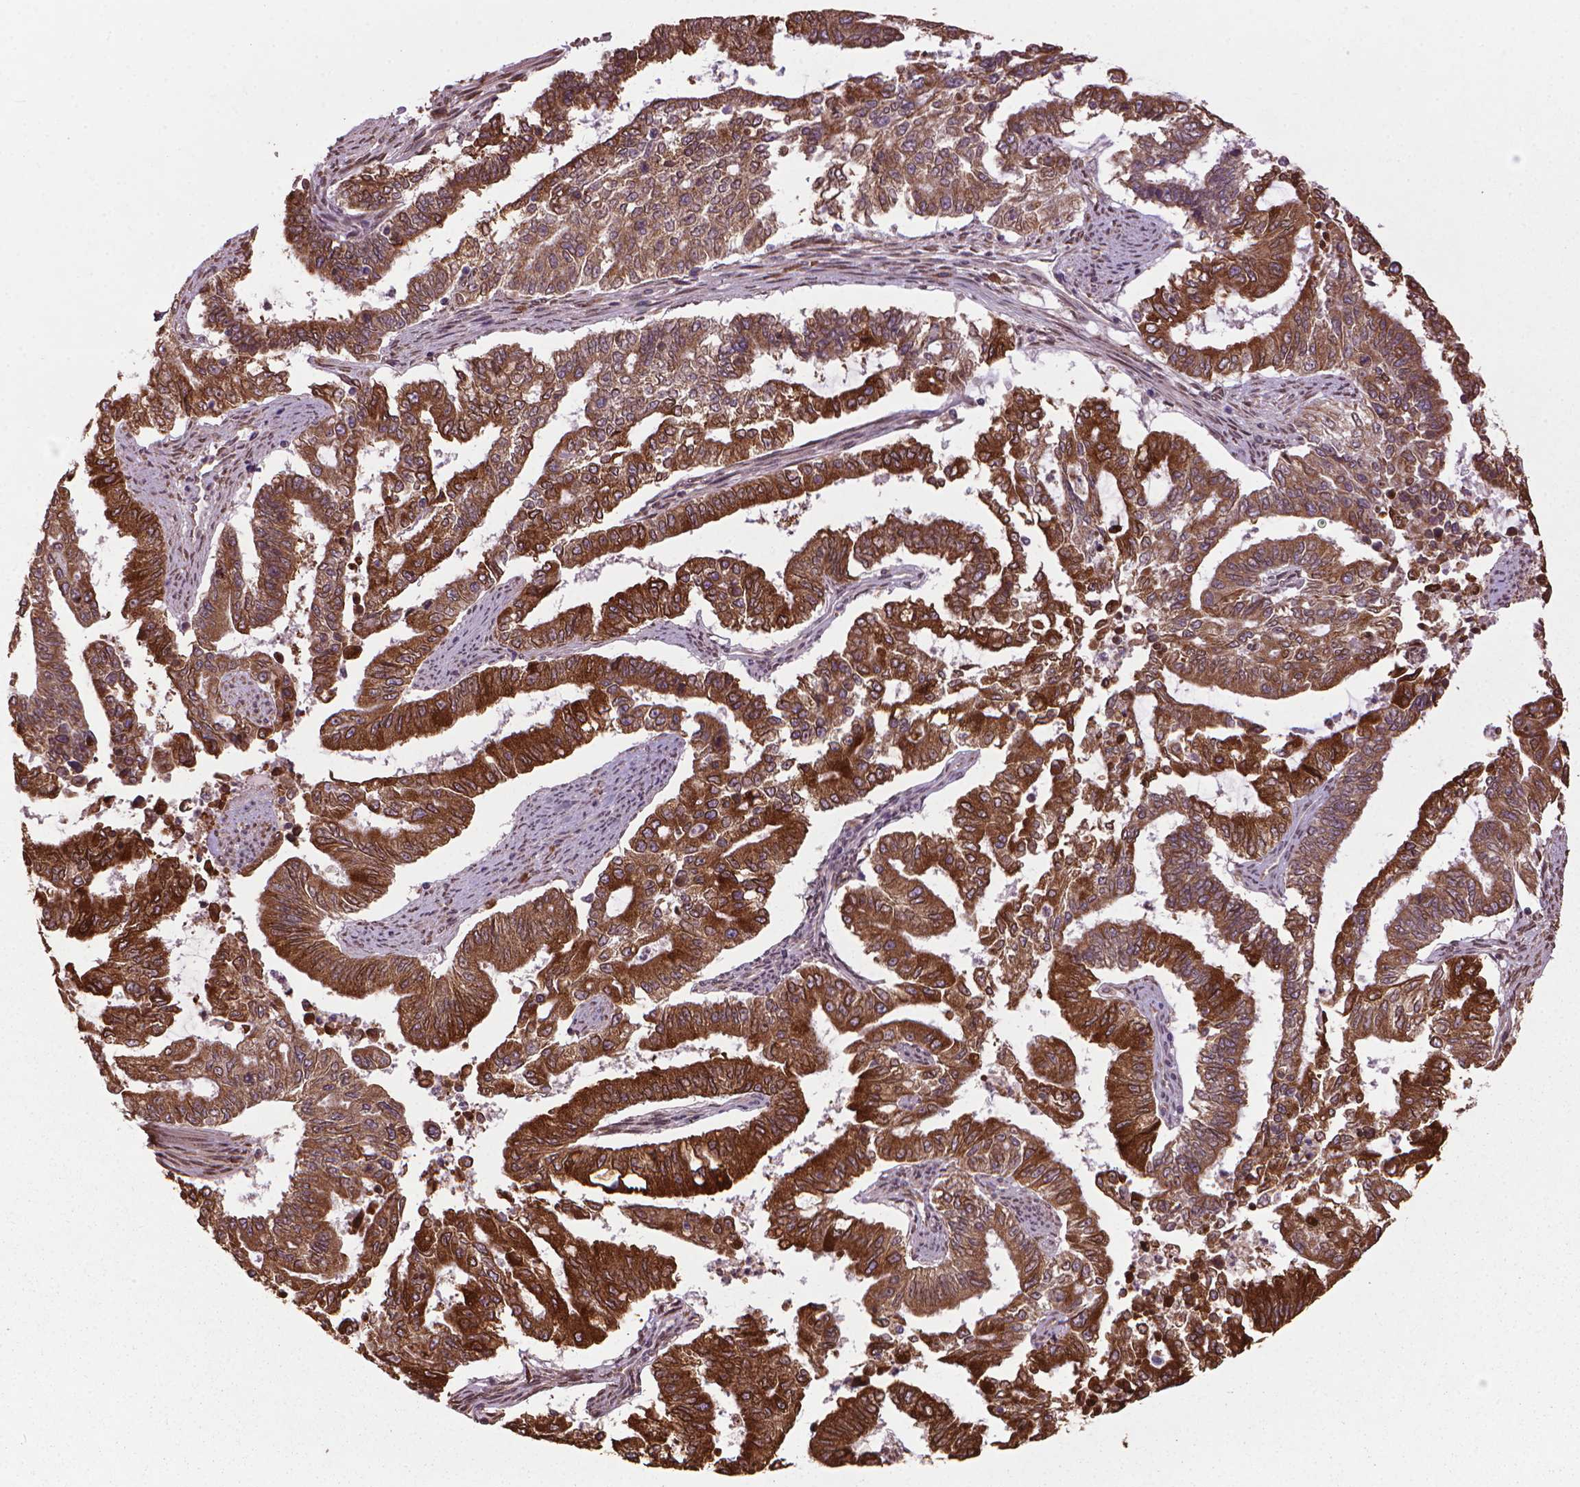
{"staining": {"intensity": "strong", "quantity": ">75%", "location": "cytoplasmic/membranous"}, "tissue": "endometrial cancer", "cell_type": "Tumor cells", "image_type": "cancer", "snomed": [{"axis": "morphology", "description": "Adenocarcinoma, NOS"}, {"axis": "topography", "description": "Uterus"}], "caption": "Immunohistochemistry of human endometrial cancer (adenocarcinoma) exhibits high levels of strong cytoplasmic/membranous expression in approximately >75% of tumor cells. The staining was performed using DAB (3,3'-diaminobenzidine) to visualize the protein expression in brown, while the nuclei were stained in blue with hematoxylin (Magnification: 20x).", "gene": "GAS1", "patient": {"sex": "female", "age": 59}}